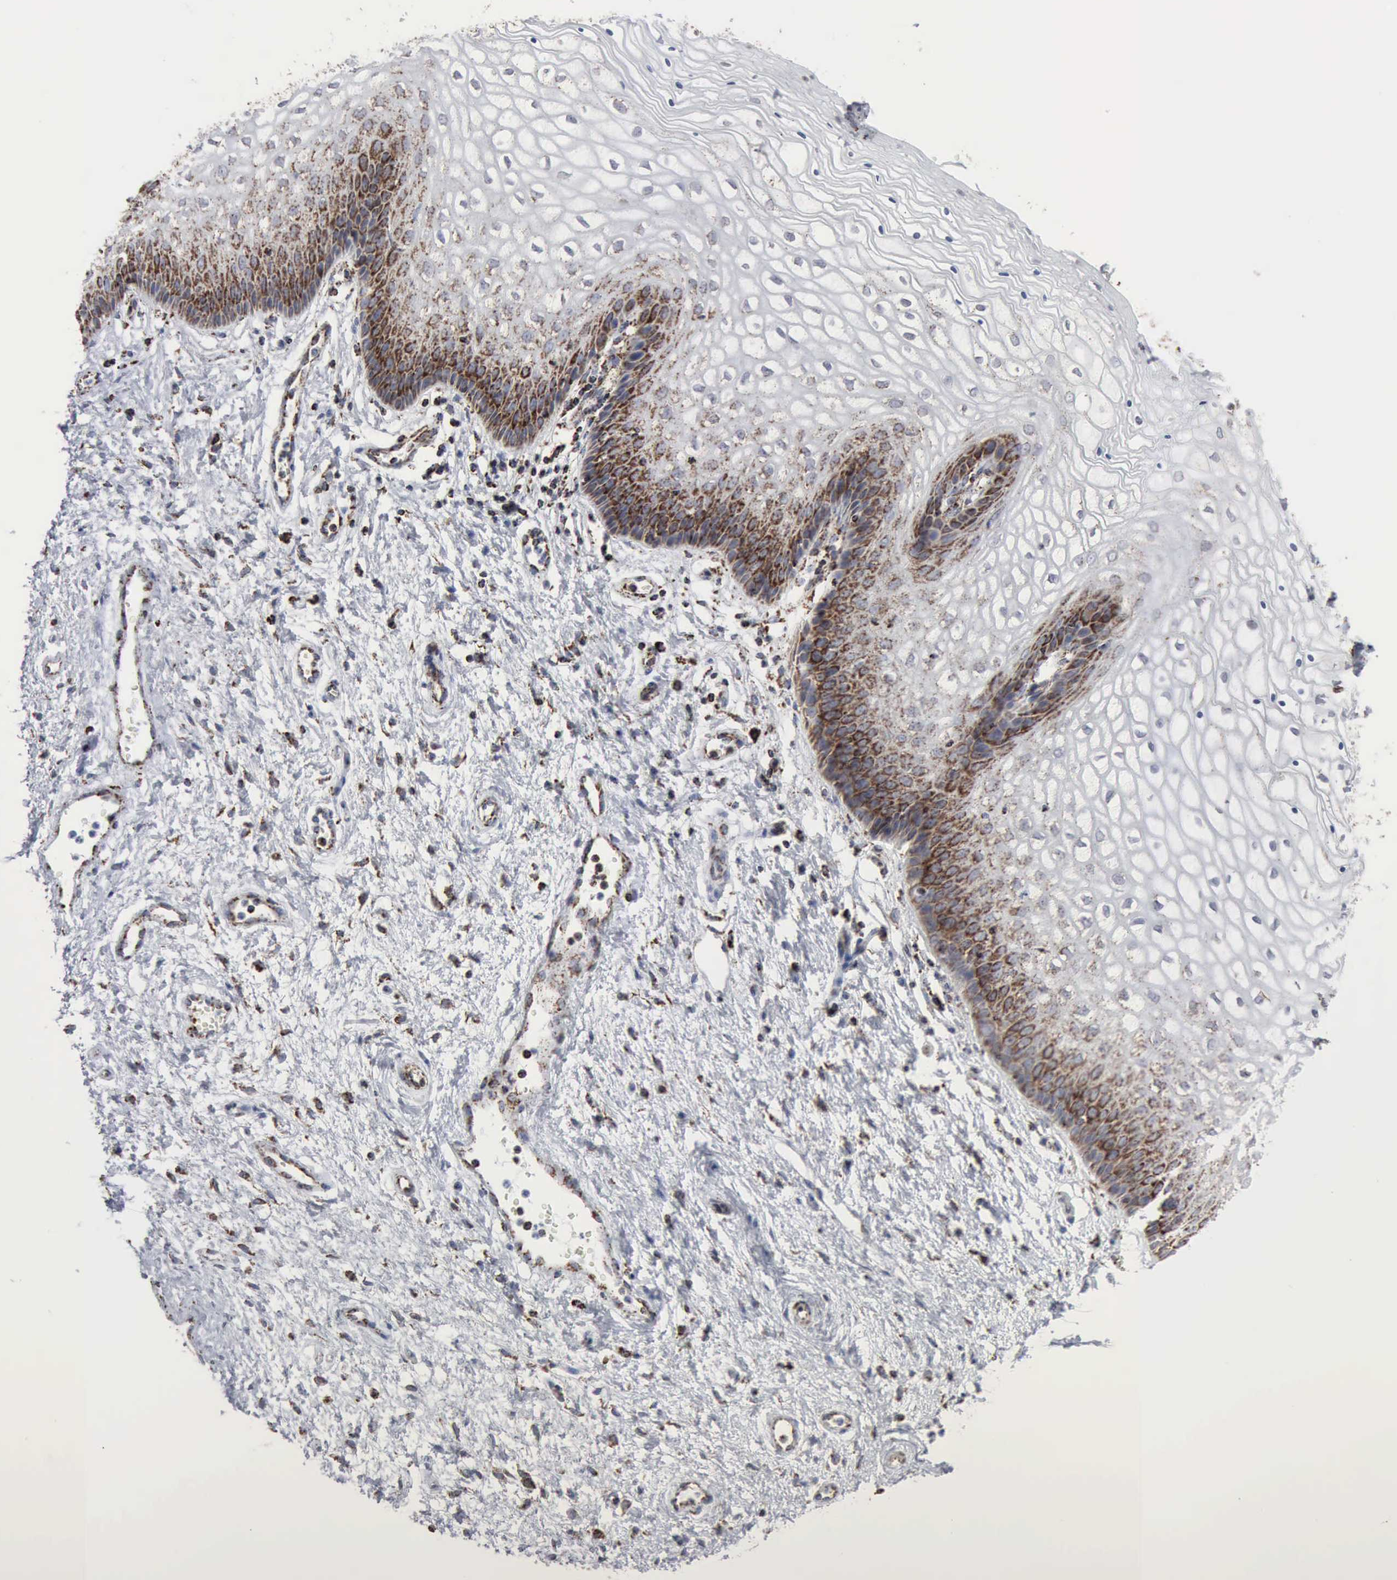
{"staining": {"intensity": "strong", "quantity": "25%-75%", "location": "cytoplasmic/membranous"}, "tissue": "vagina", "cell_type": "Squamous epithelial cells", "image_type": "normal", "snomed": [{"axis": "morphology", "description": "Normal tissue, NOS"}, {"axis": "topography", "description": "Vagina"}], "caption": "Immunohistochemistry (DAB) staining of normal vagina shows strong cytoplasmic/membranous protein positivity in approximately 25%-75% of squamous epithelial cells.", "gene": "ACO2", "patient": {"sex": "female", "age": 34}}